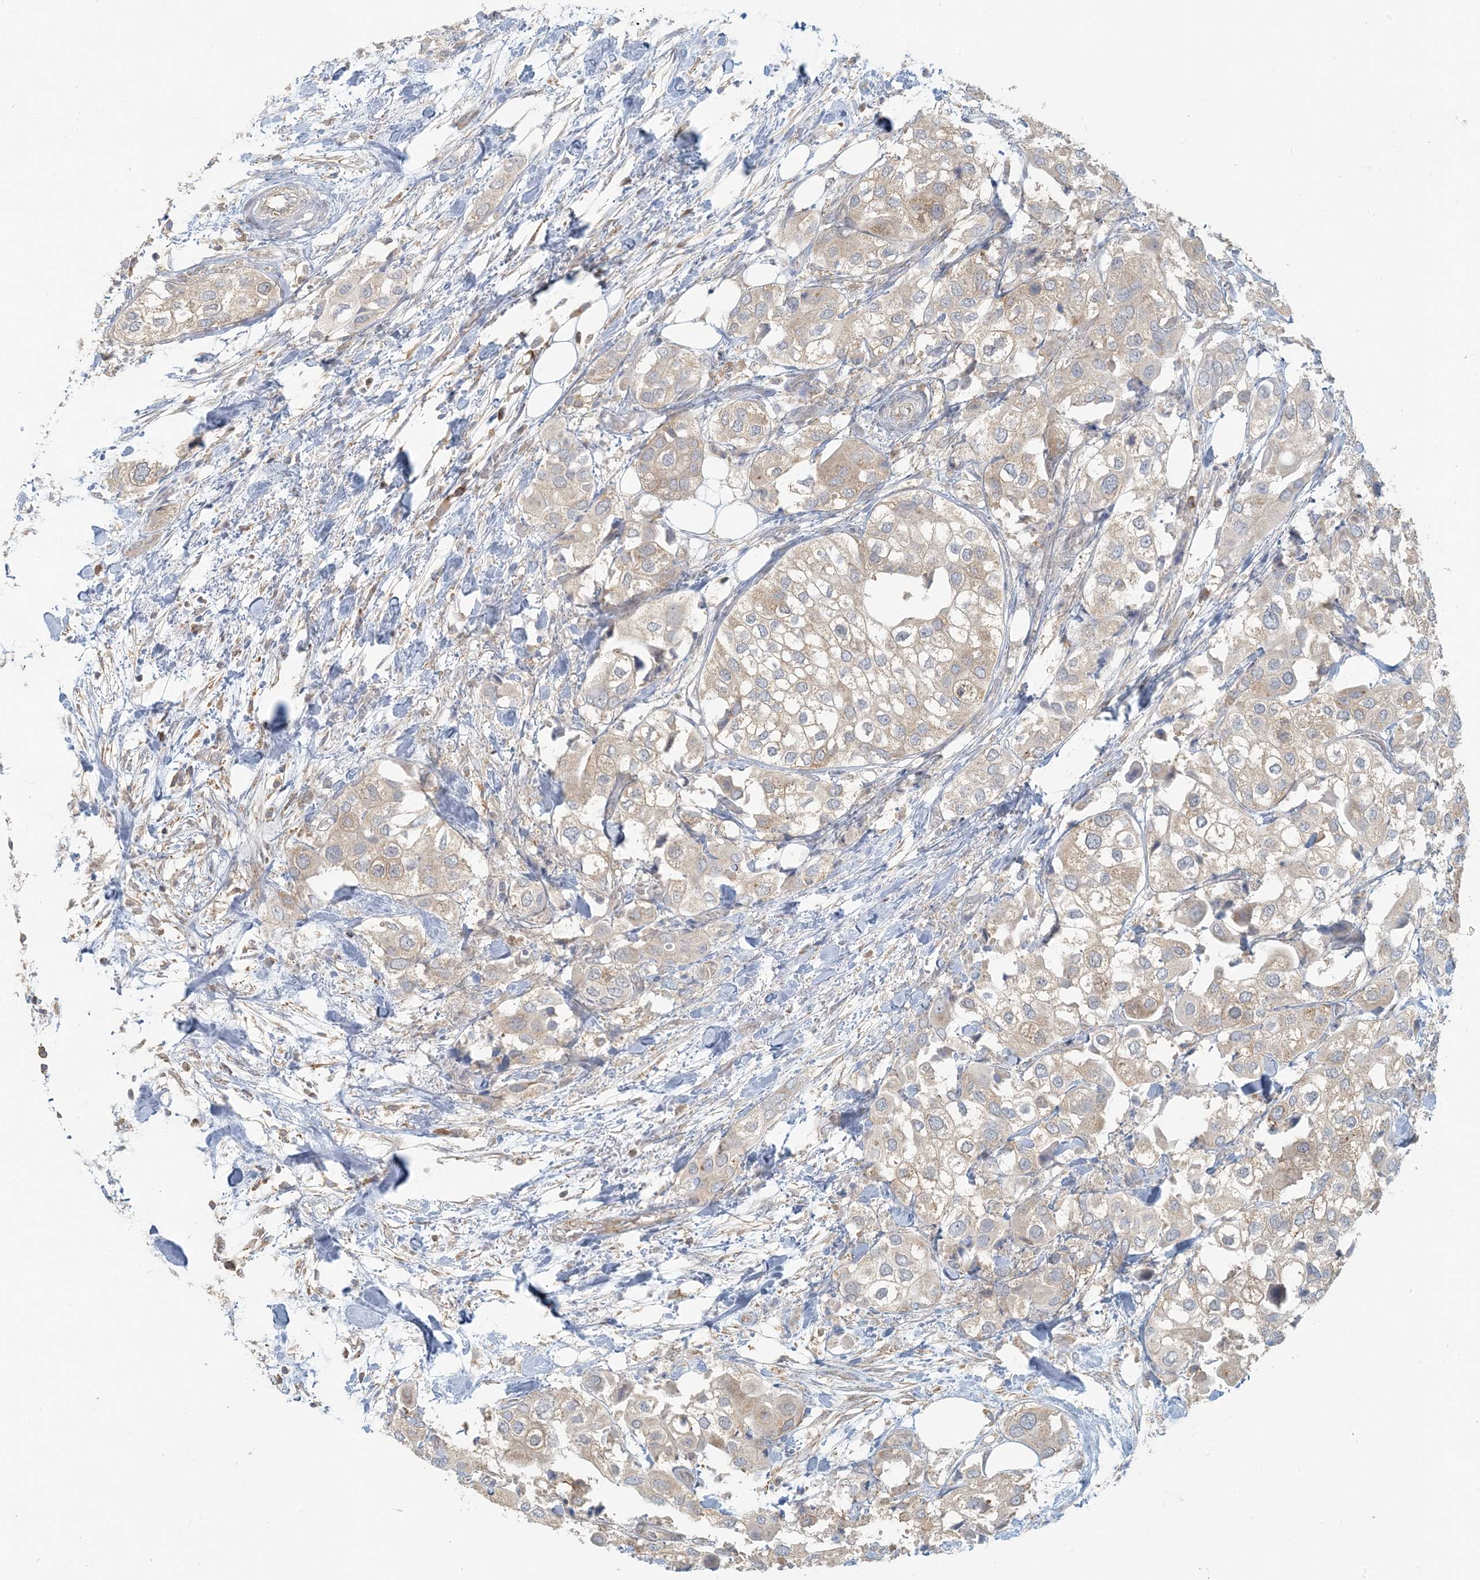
{"staining": {"intensity": "weak", "quantity": ">75%", "location": "cytoplasmic/membranous"}, "tissue": "urothelial cancer", "cell_type": "Tumor cells", "image_type": "cancer", "snomed": [{"axis": "morphology", "description": "Urothelial carcinoma, High grade"}, {"axis": "topography", "description": "Urinary bladder"}], "caption": "Approximately >75% of tumor cells in high-grade urothelial carcinoma show weak cytoplasmic/membranous protein expression as visualized by brown immunohistochemical staining.", "gene": "HACL1", "patient": {"sex": "male", "age": 64}}